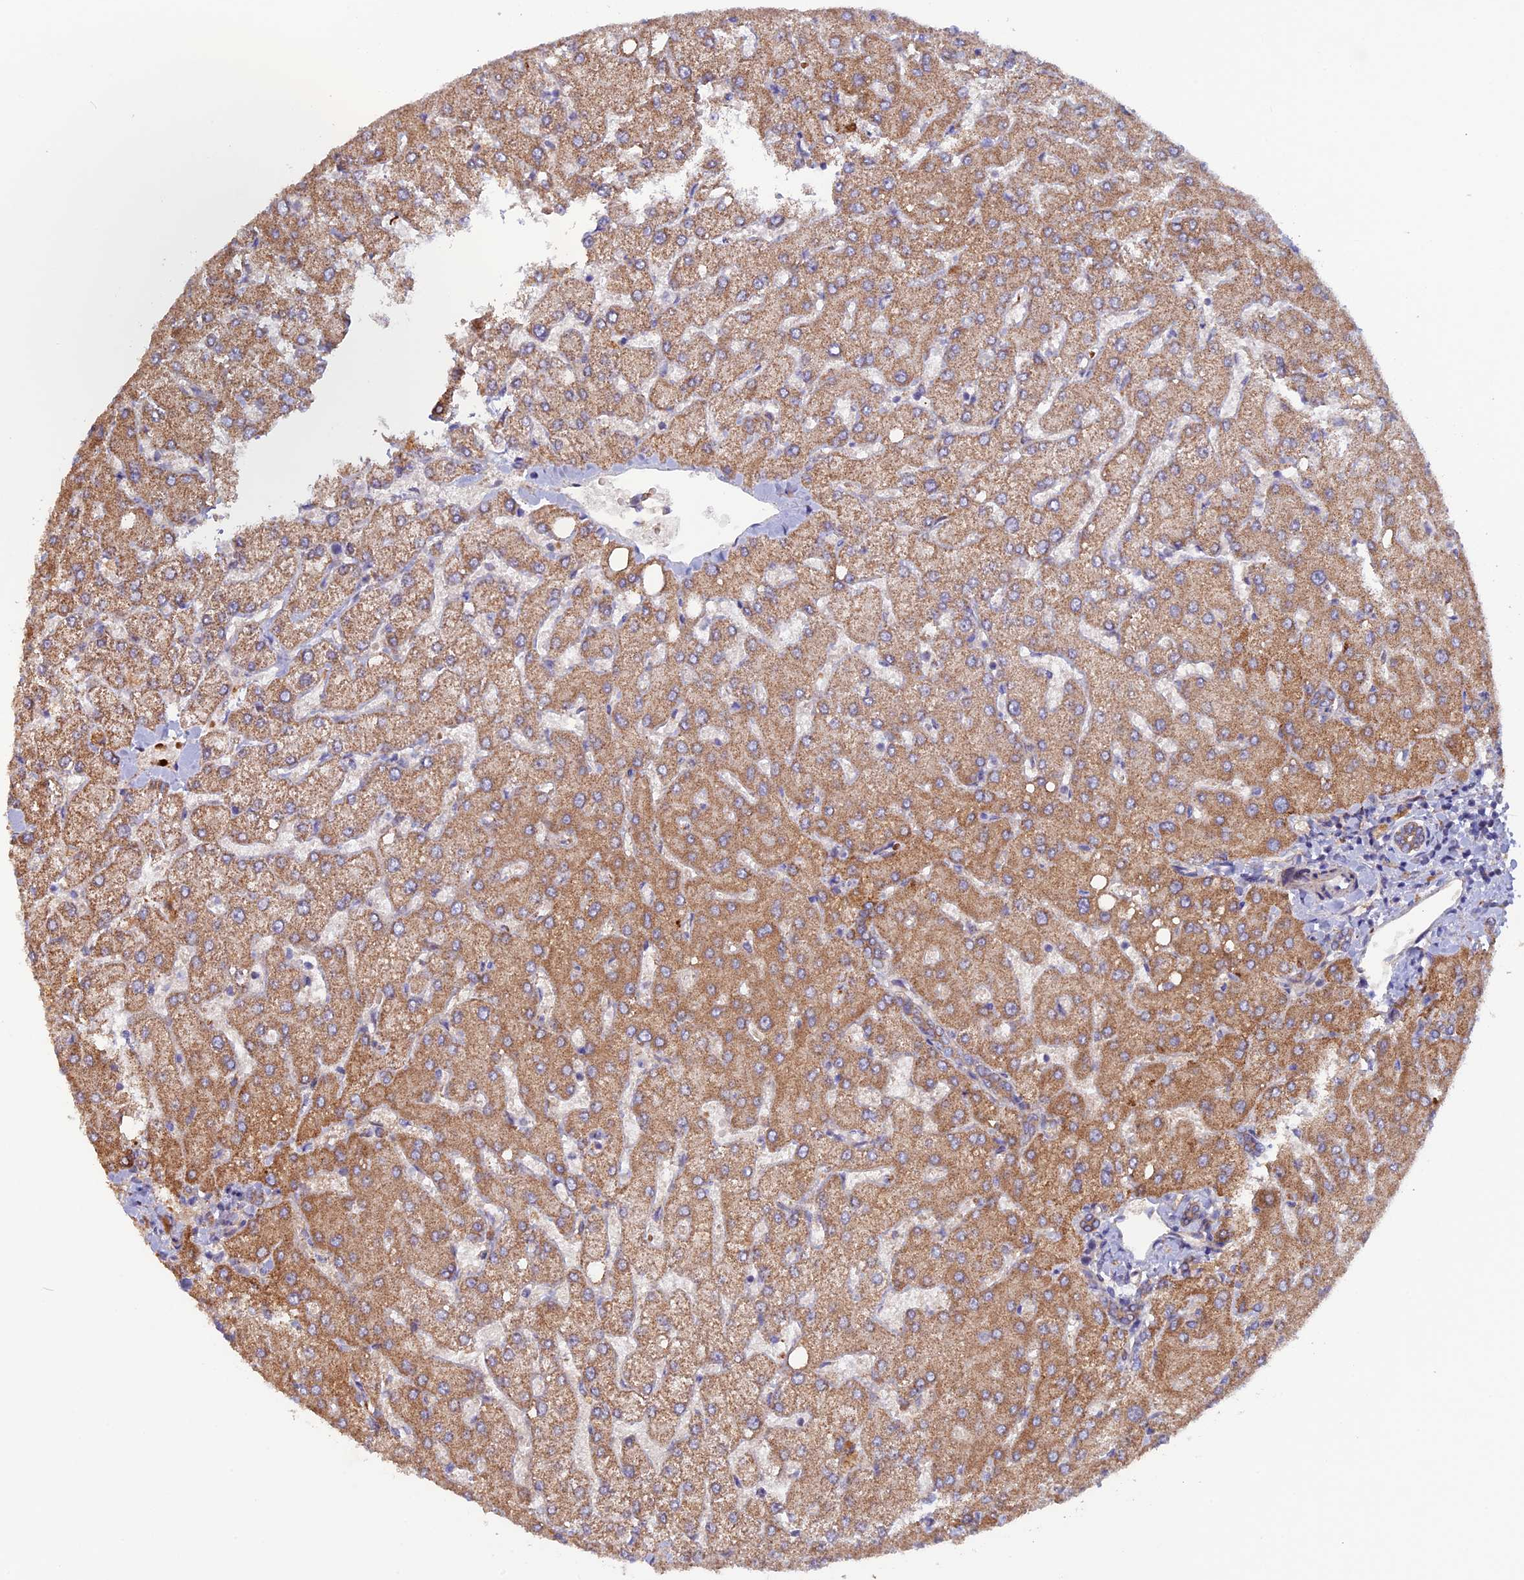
{"staining": {"intensity": "moderate", "quantity": ">75%", "location": "cytoplasmic/membranous"}, "tissue": "liver", "cell_type": "Cholangiocytes", "image_type": "normal", "snomed": [{"axis": "morphology", "description": "Normal tissue, NOS"}, {"axis": "topography", "description": "Liver"}], "caption": "IHC of normal human liver displays medium levels of moderate cytoplasmic/membranous expression in about >75% of cholangiocytes. (IHC, brightfield microscopy, high magnification).", "gene": "DUS3L", "patient": {"sex": "female", "age": 54}}